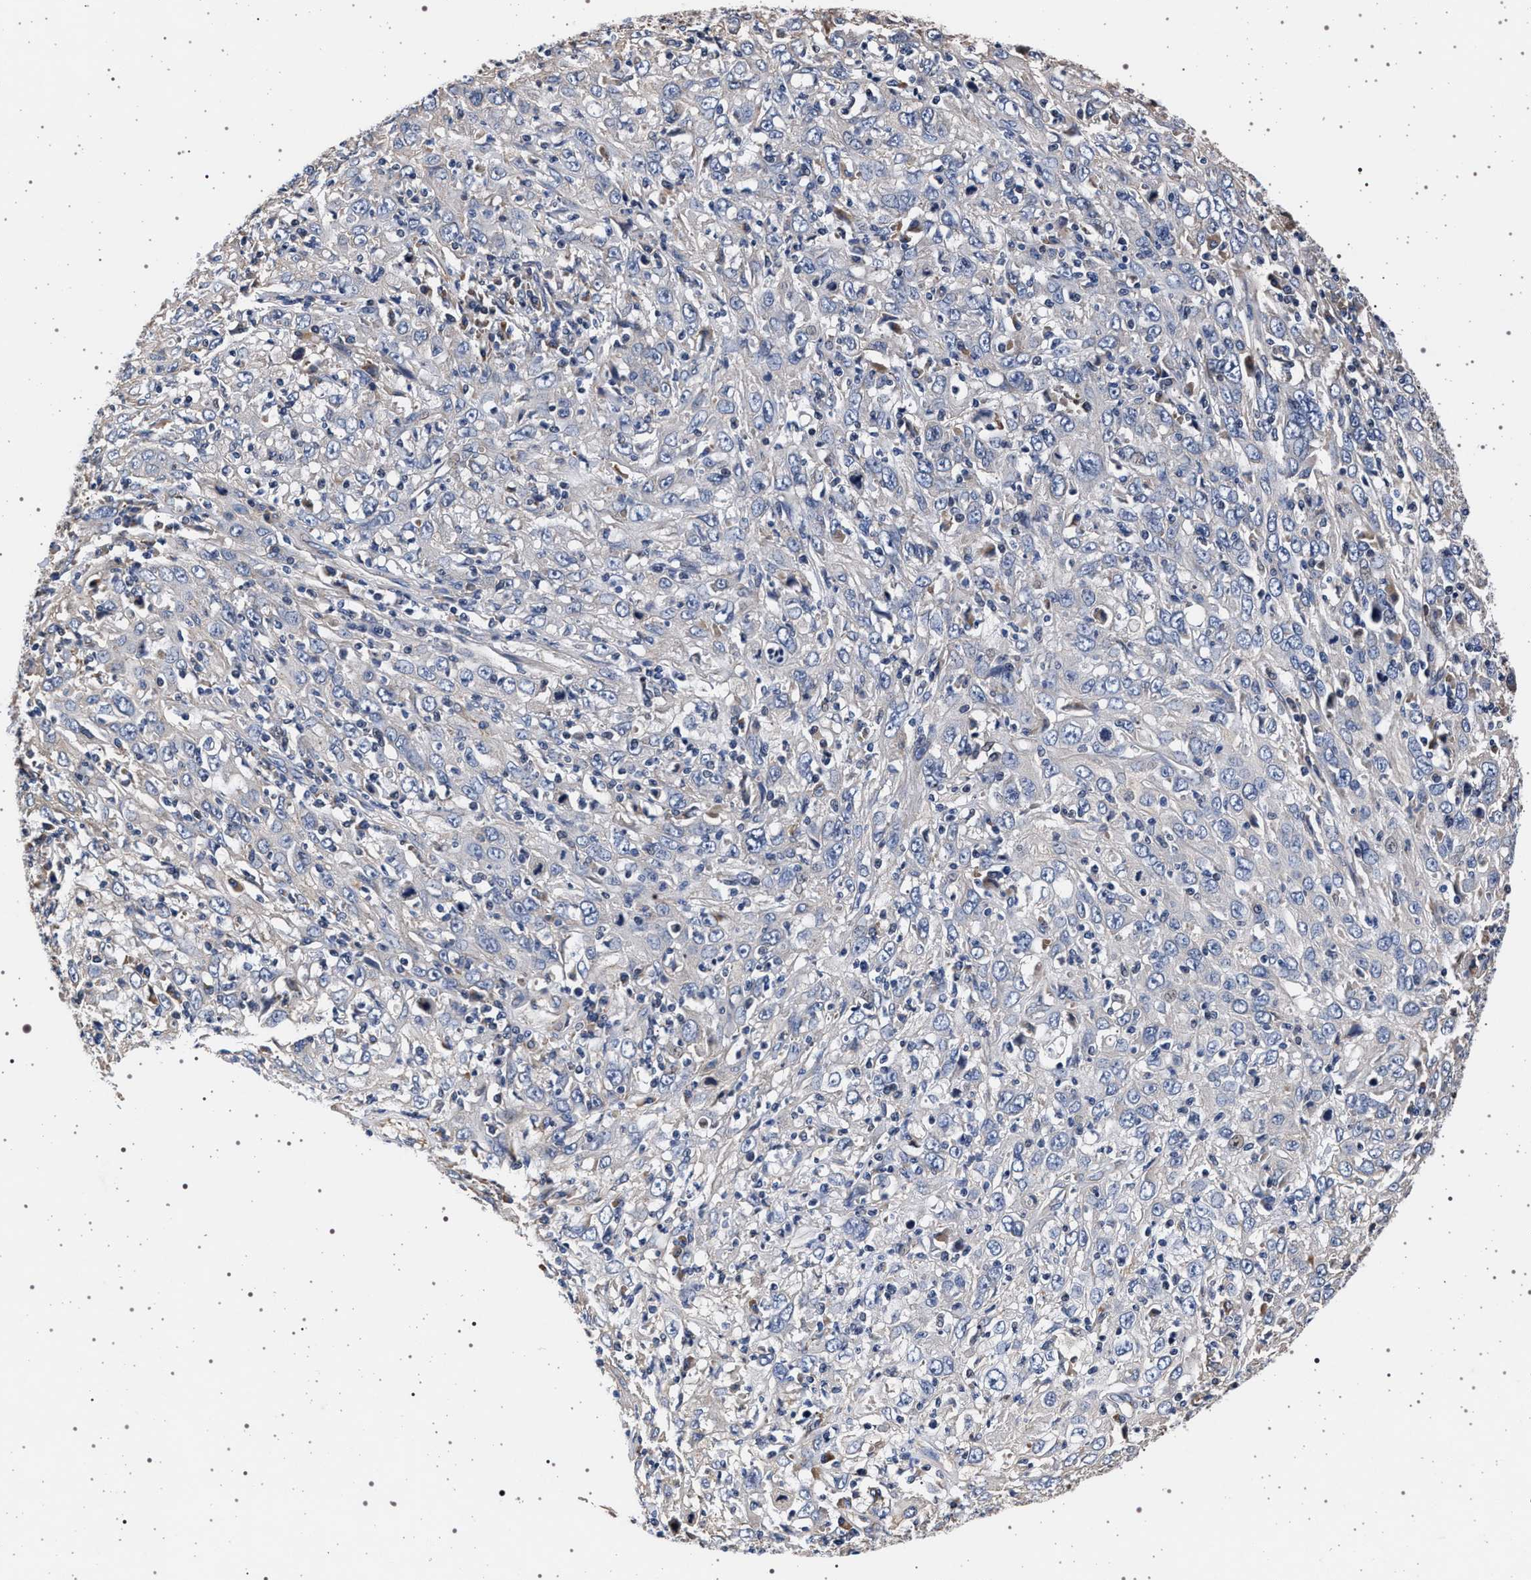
{"staining": {"intensity": "negative", "quantity": "none", "location": "none"}, "tissue": "cervical cancer", "cell_type": "Tumor cells", "image_type": "cancer", "snomed": [{"axis": "morphology", "description": "Squamous cell carcinoma, NOS"}, {"axis": "topography", "description": "Cervix"}], "caption": "Tumor cells are negative for protein expression in human cervical squamous cell carcinoma. (Stains: DAB immunohistochemistry (IHC) with hematoxylin counter stain, Microscopy: brightfield microscopy at high magnification).", "gene": "KCNK6", "patient": {"sex": "female", "age": 46}}